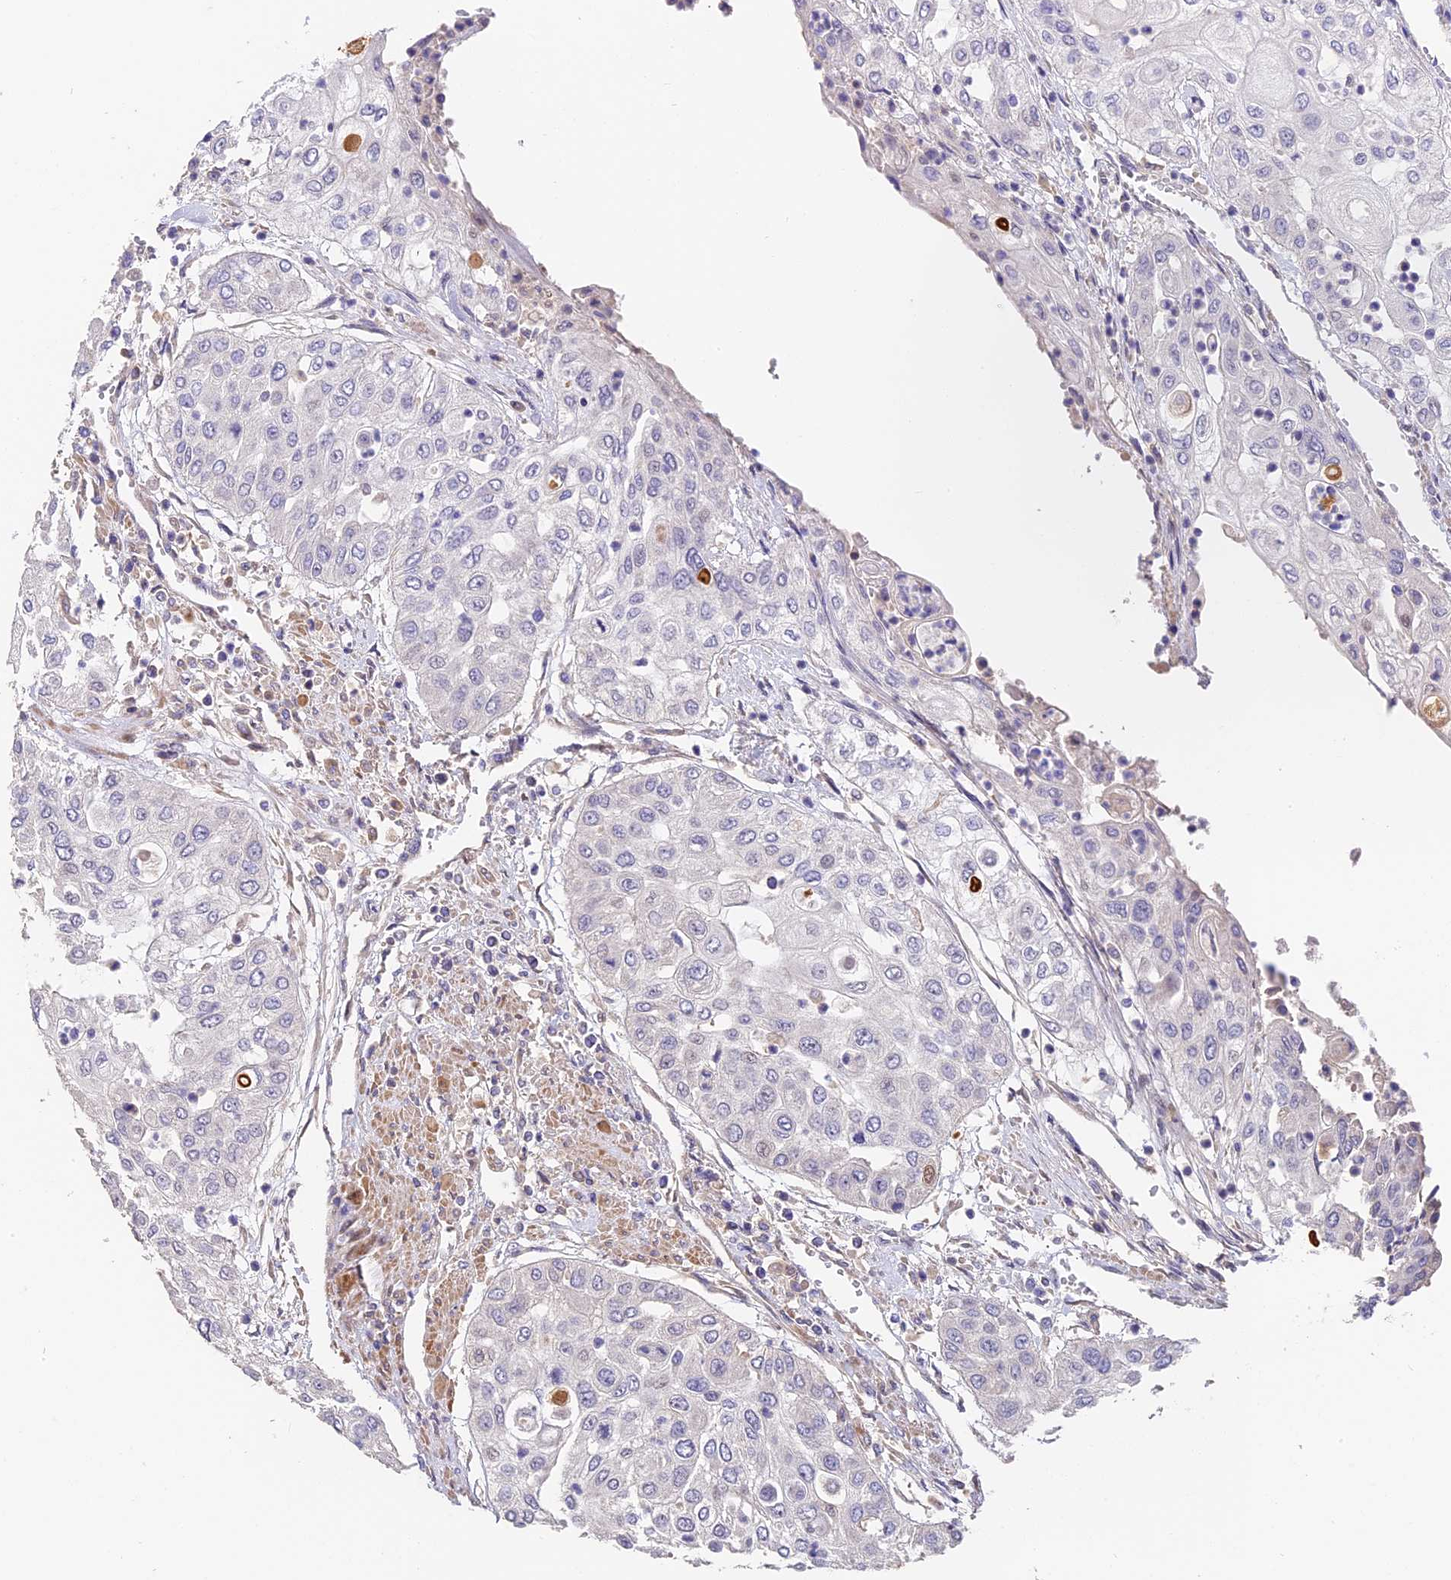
{"staining": {"intensity": "negative", "quantity": "none", "location": "none"}, "tissue": "urothelial cancer", "cell_type": "Tumor cells", "image_type": "cancer", "snomed": [{"axis": "morphology", "description": "Urothelial carcinoma, High grade"}, {"axis": "topography", "description": "Urinary bladder"}], "caption": "Immunohistochemistry (IHC) micrograph of neoplastic tissue: urothelial carcinoma (high-grade) stained with DAB (3,3'-diaminobenzidine) displays no significant protein expression in tumor cells.", "gene": "ARHGAP17", "patient": {"sex": "female", "age": 79}}